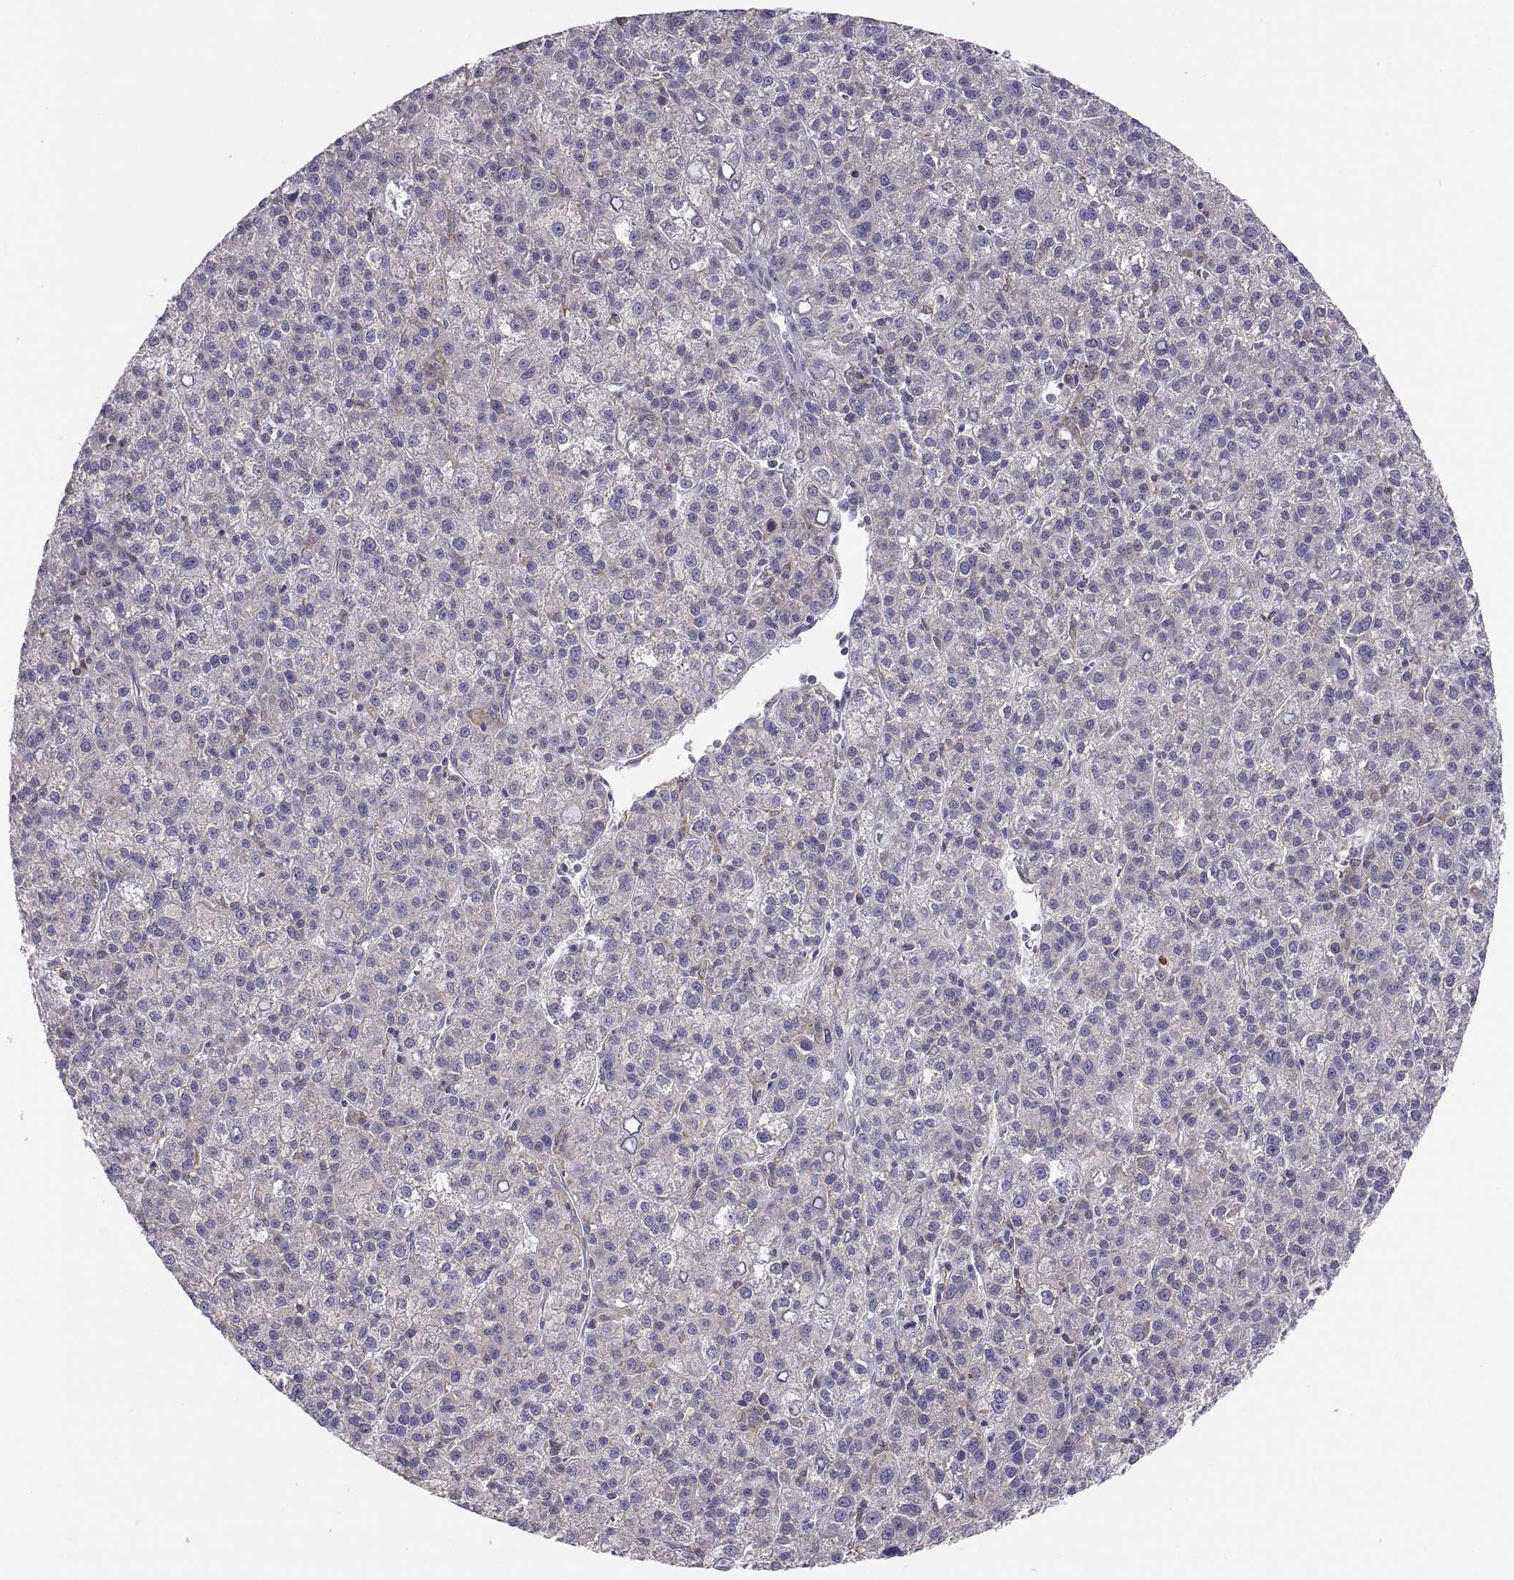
{"staining": {"intensity": "negative", "quantity": "none", "location": "none"}, "tissue": "liver cancer", "cell_type": "Tumor cells", "image_type": "cancer", "snomed": [{"axis": "morphology", "description": "Carcinoma, Hepatocellular, NOS"}, {"axis": "topography", "description": "Liver"}], "caption": "Immunohistochemistry (IHC) photomicrograph of human hepatocellular carcinoma (liver) stained for a protein (brown), which reveals no staining in tumor cells.", "gene": "ERO1A", "patient": {"sex": "female", "age": 60}}